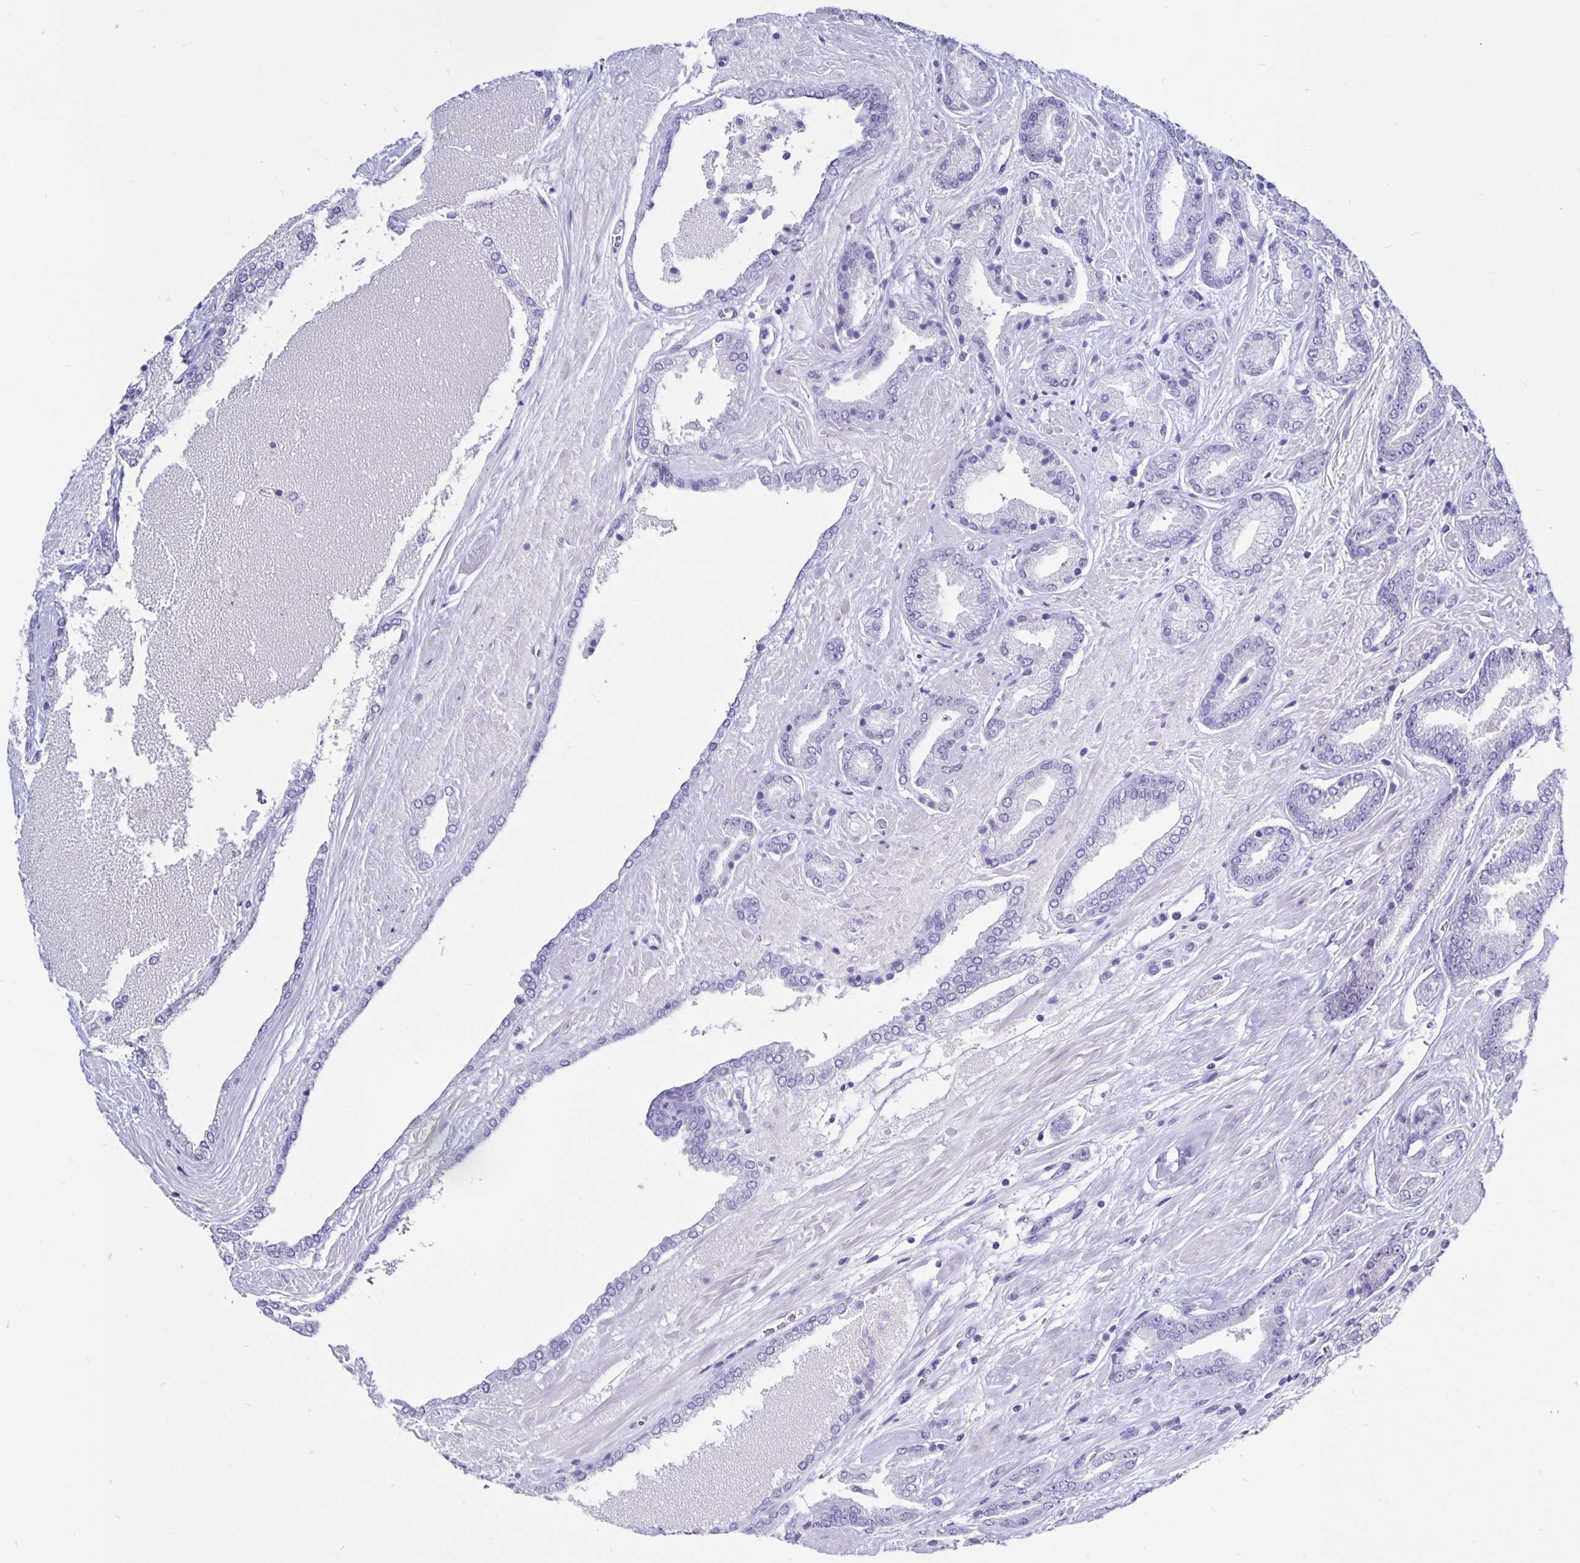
{"staining": {"intensity": "negative", "quantity": "none", "location": "none"}, "tissue": "prostate cancer", "cell_type": "Tumor cells", "image_type": "cancer", "snomed": [{"axis": "morphology", "description": "Adenocarcinoma, High grade"}, {"axis": "topography", "description": "Prostate"}], "caption": "This is a photomicrograph of immunohistochemistry staining of adenocarcinoma (high-grade) (prostate), which shows no expression in tumor cells.", "gene": "ODF3B", "patient": {"sex": "male", "age": 56}}